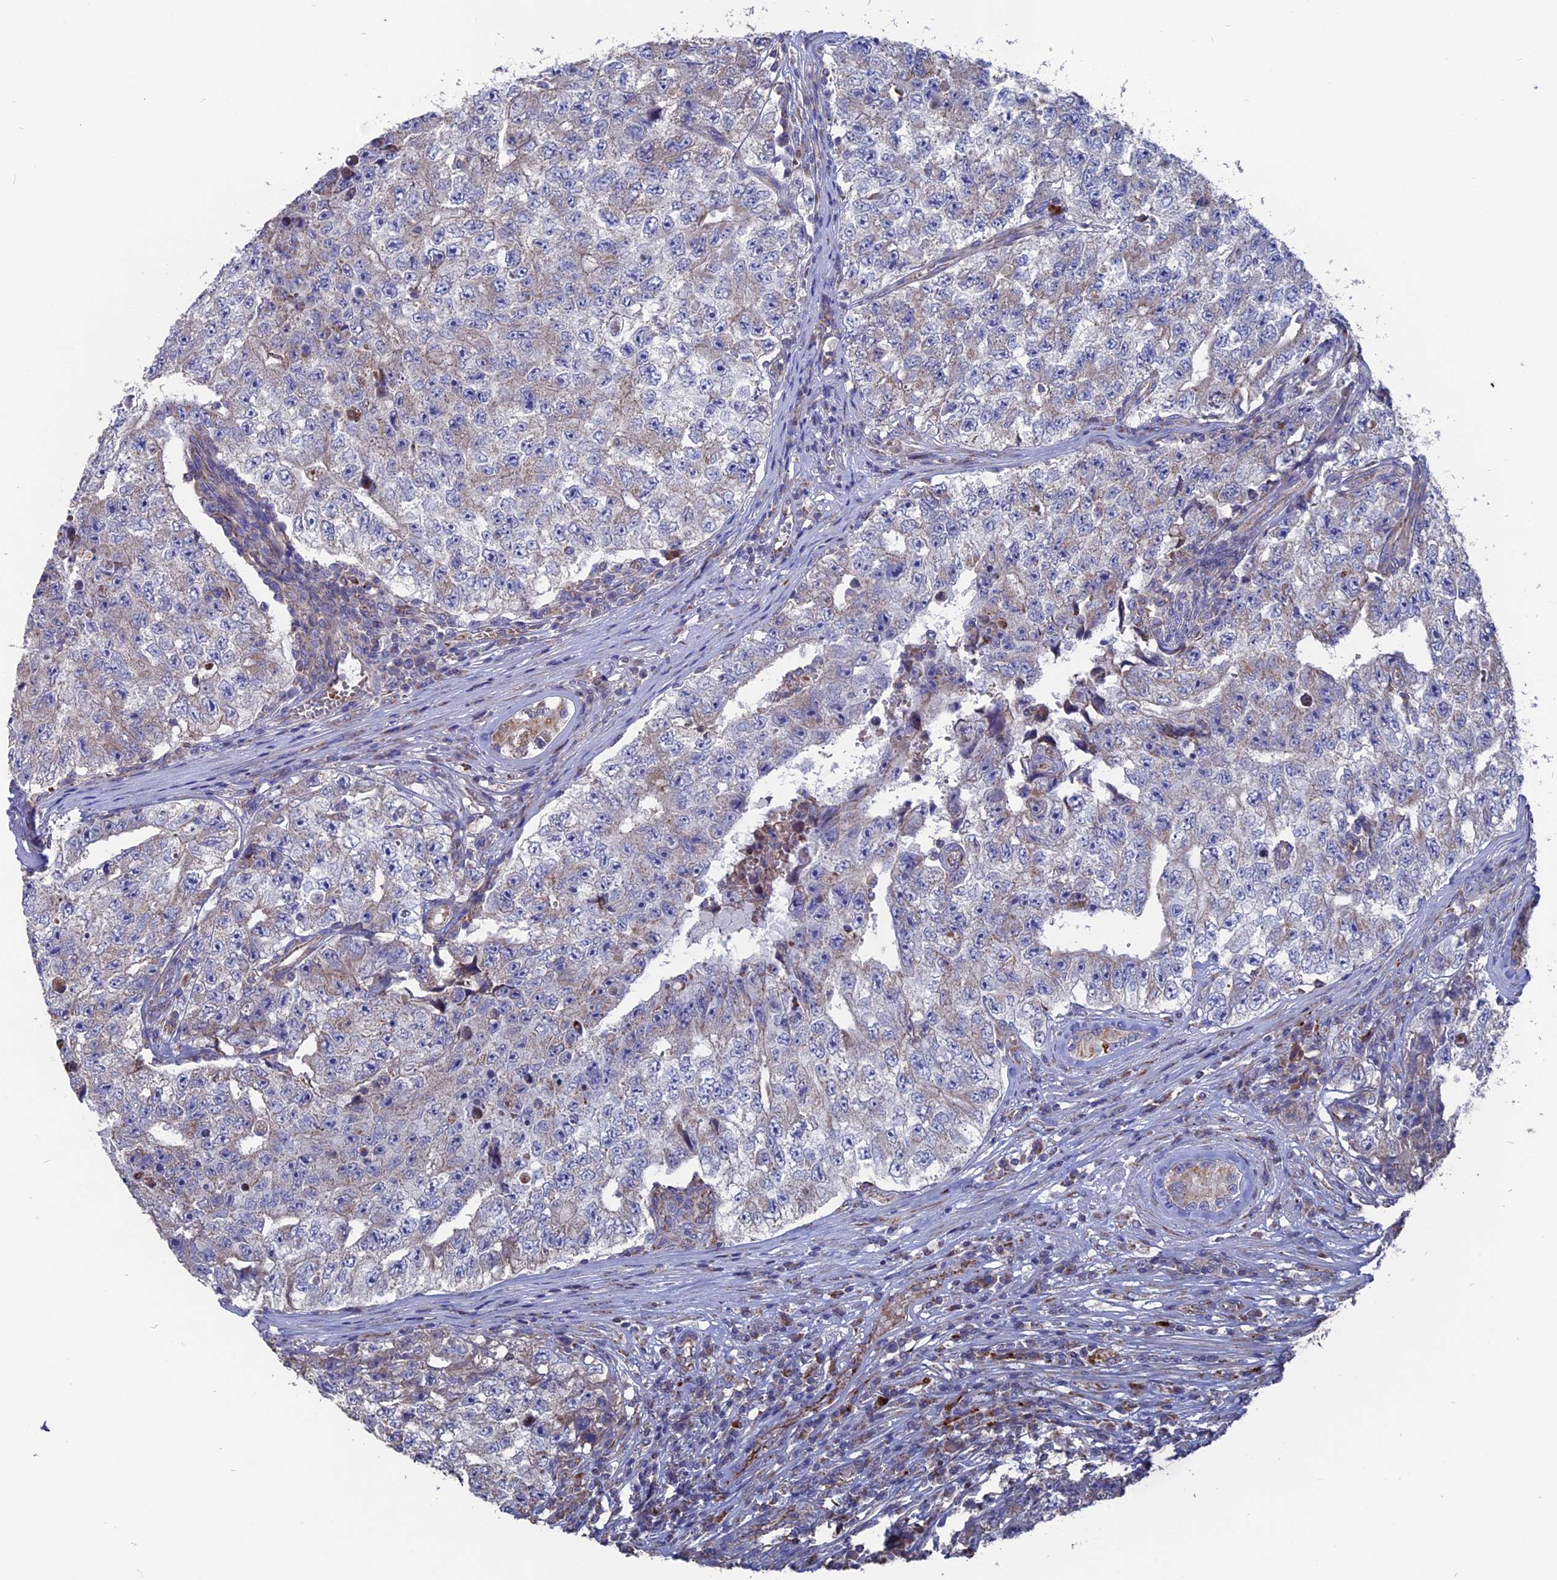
{"staining": {"intensity": "negative", "quantity": "none", "location": "none"}, "tissue": "testis cancer", "cell_type": "Tumor cells", "image_type": "cancer", "snomed": [{"axis": "morphology", "description": "Carcinoma, Embryonal, NOS"}, {"axis": "topography", "description": "Testis"}], "caption": "Immunohistochemistry image of neoplastic tissue: human testis cancer (embryonal carcinoma) stained with DAB demonstrates no significant protein staining in tumor cells. (Stains: DAB immunohistochemistry (IHC) with hematoxylin counter stain, Microscopy: brightfield microscopy at high magnification).", "gene": "TGFA", "patient": {"sex": "male", "age": 17}}